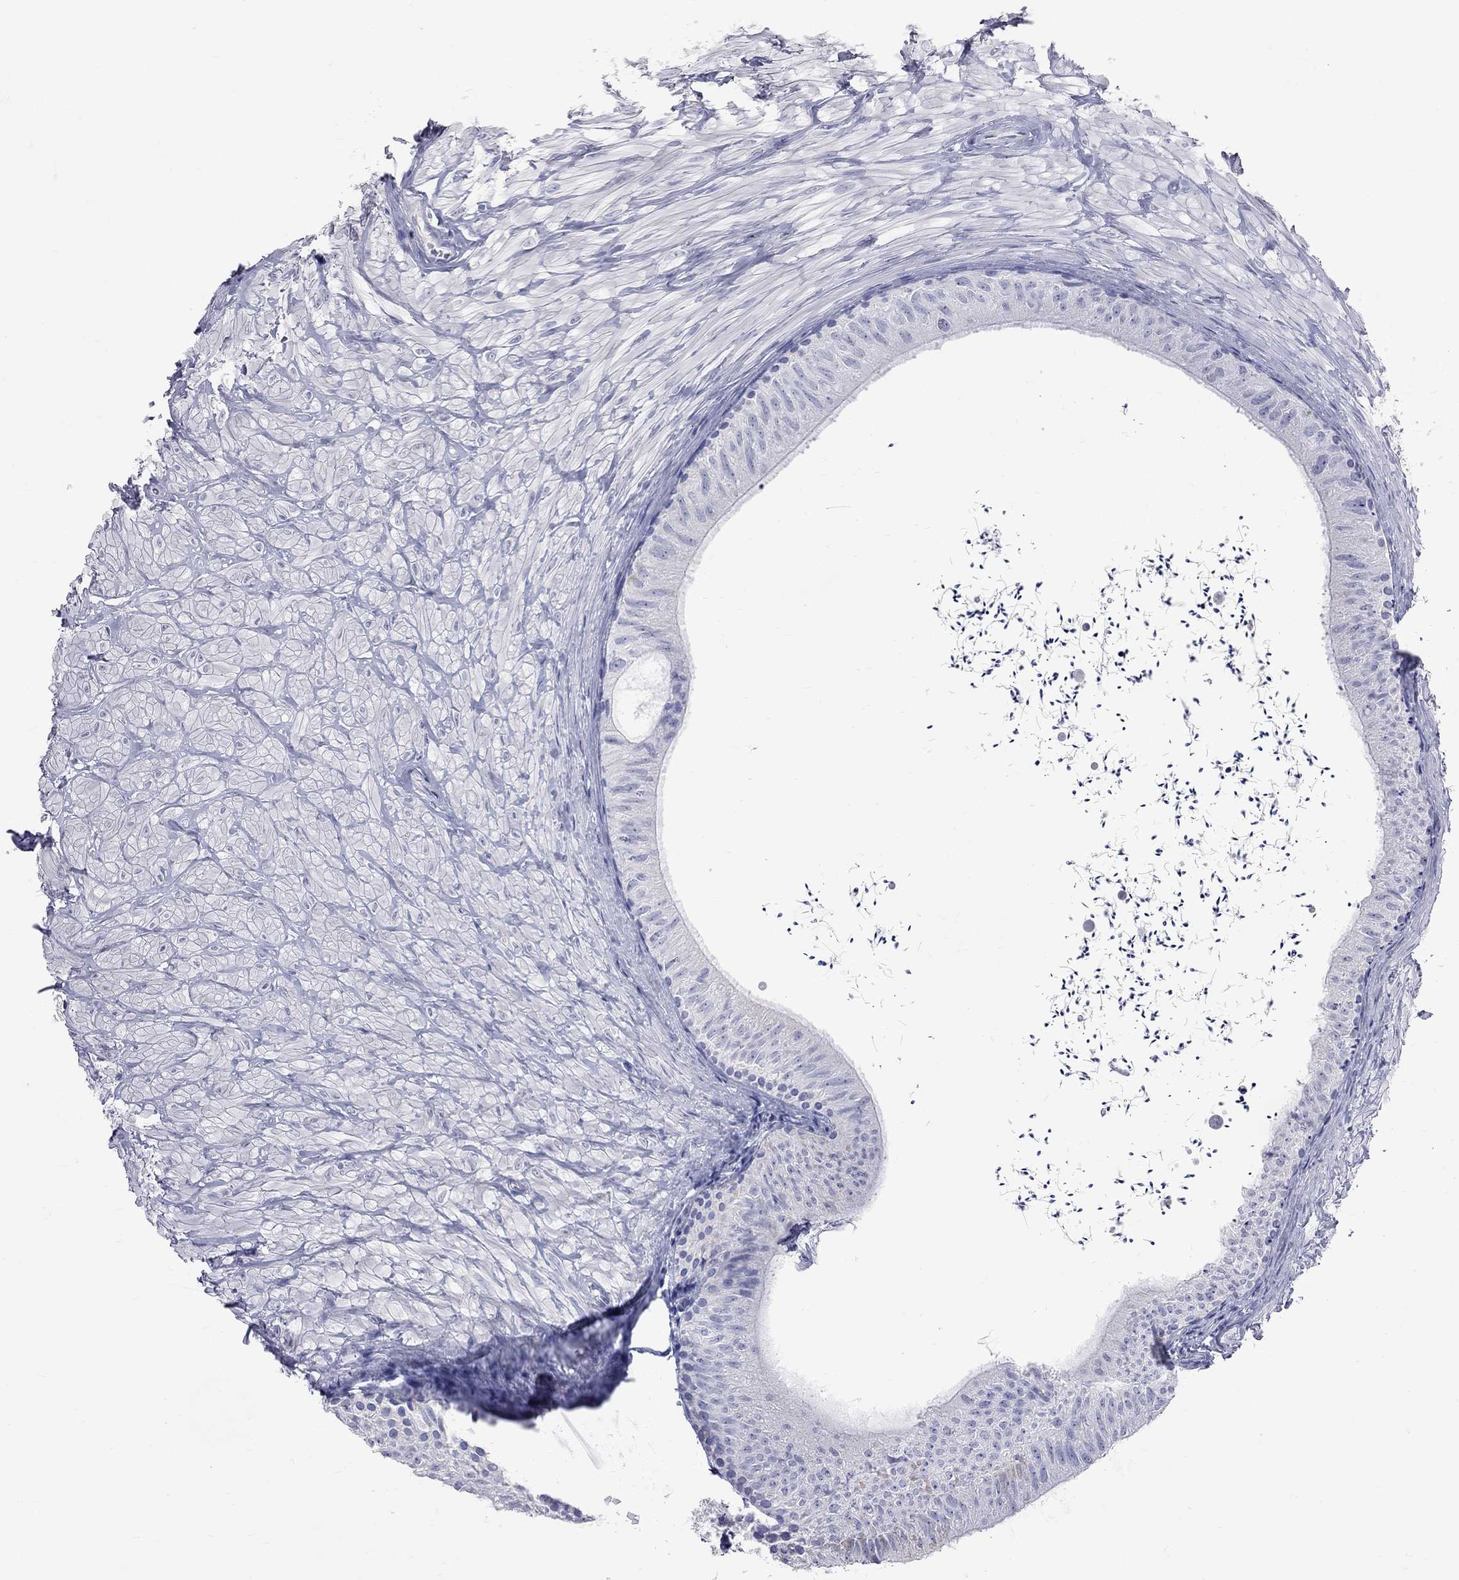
{"staining": {"intensity": "weak", "quantity": "<25%", "location": "cytoplasmic/membranous"}, "tissue": "epididymis", "cell_type": "Glandular cells", "image_type": "normal", "snomed": [{"axis": "morphology", "description": "Normal tissue, NOS"}, {"axis": "topography", "description": "Epididymis"}], "caption": "Protein analysis of benign epididymis displays no significant staining in glandular cells.", "gene": "KCND2", "patient": {"sex": "male", "age": 32}}